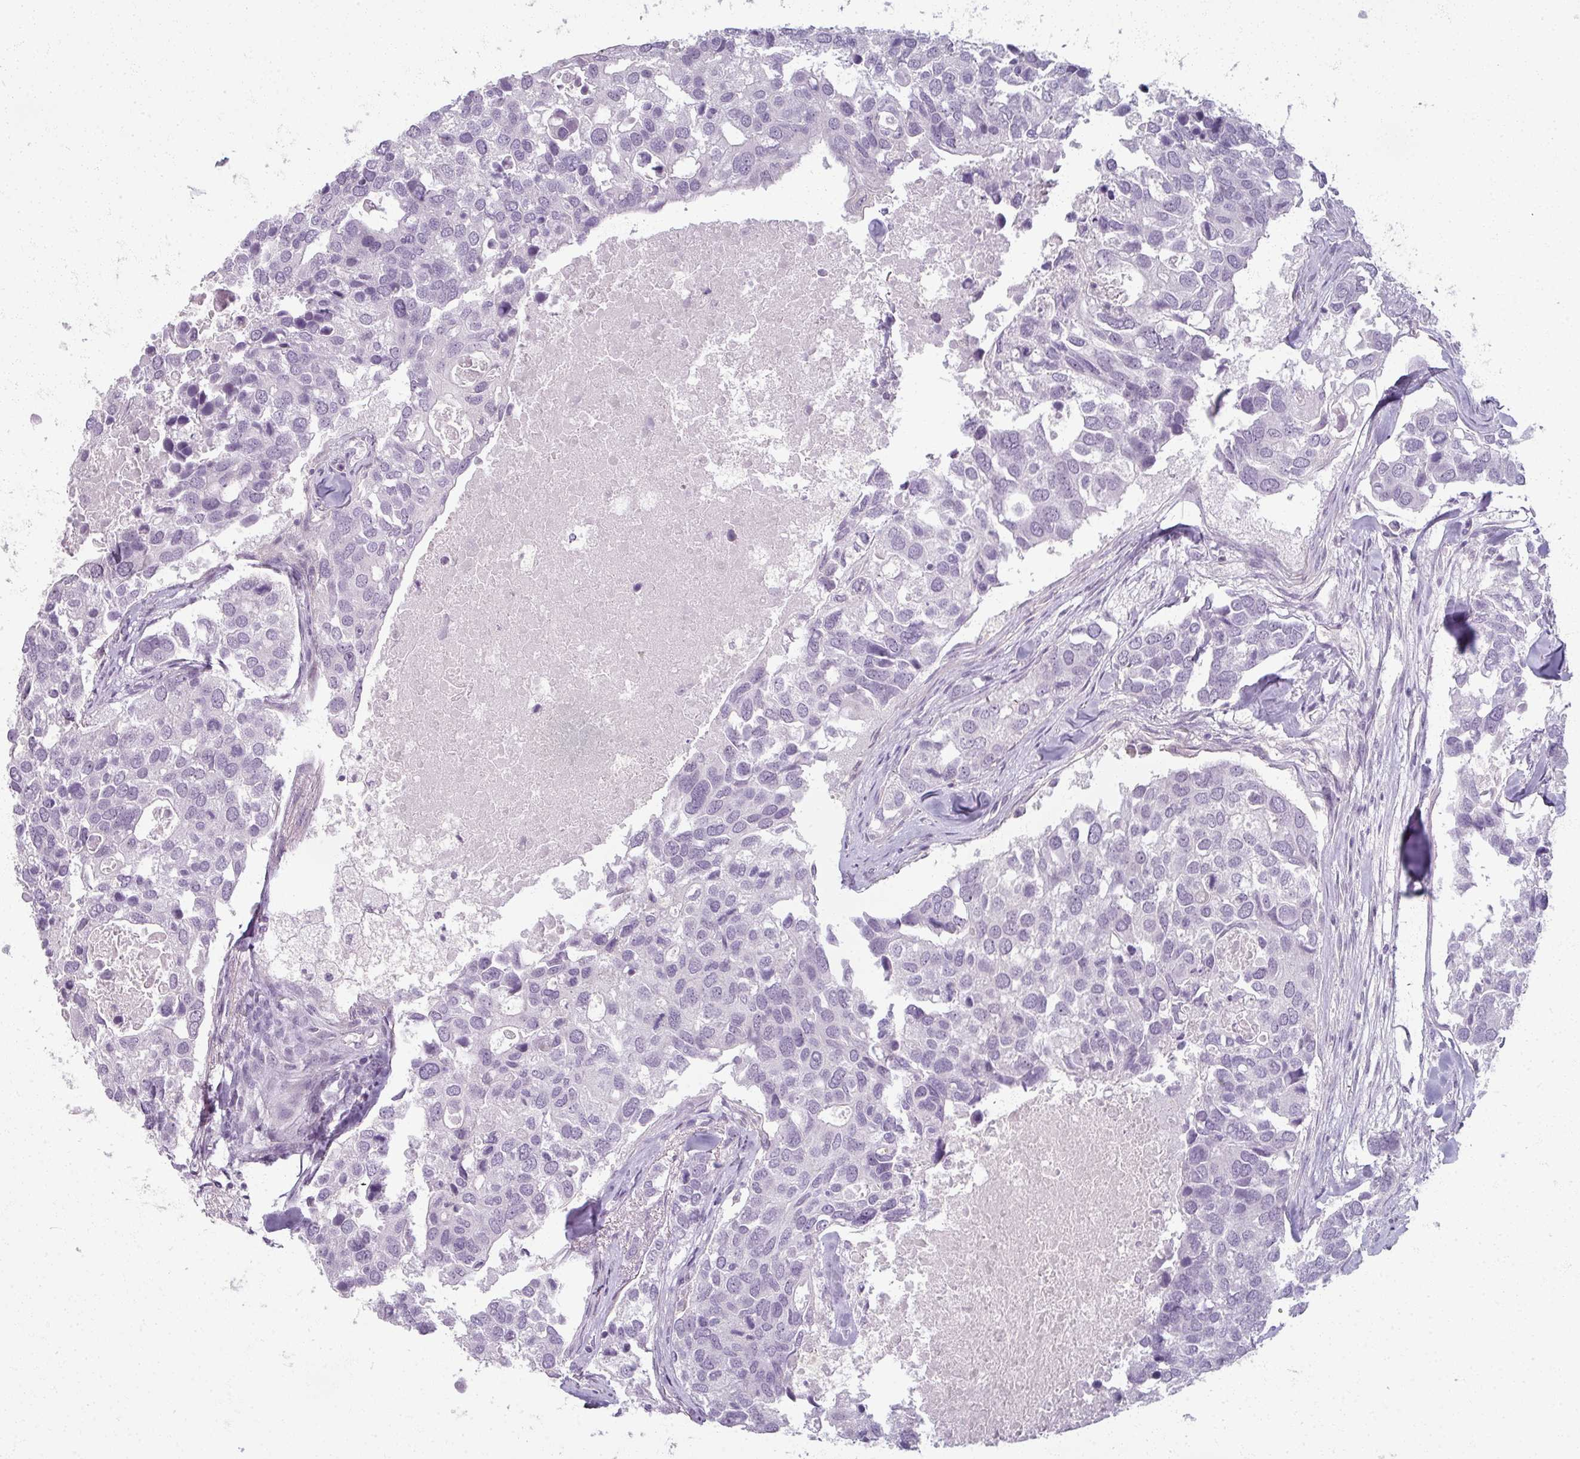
{"staining": {"intensity": "negative", "quantity": "none", "location": "none"}, "tissue": "breast cancer", "cell_type": "Tumor cells", "image_type": "cancer", "snomed": [{"axis": "morphology", "description": "Duct carcinoma"}, {"axis": "topography", "description": "Breast"}], "caption": "Tumor cells are negative for protein expression in human breast infiltrating ductal carcinoma.", "gene": "RFPL2", "patient": {"sex": "female", "age": 83}}